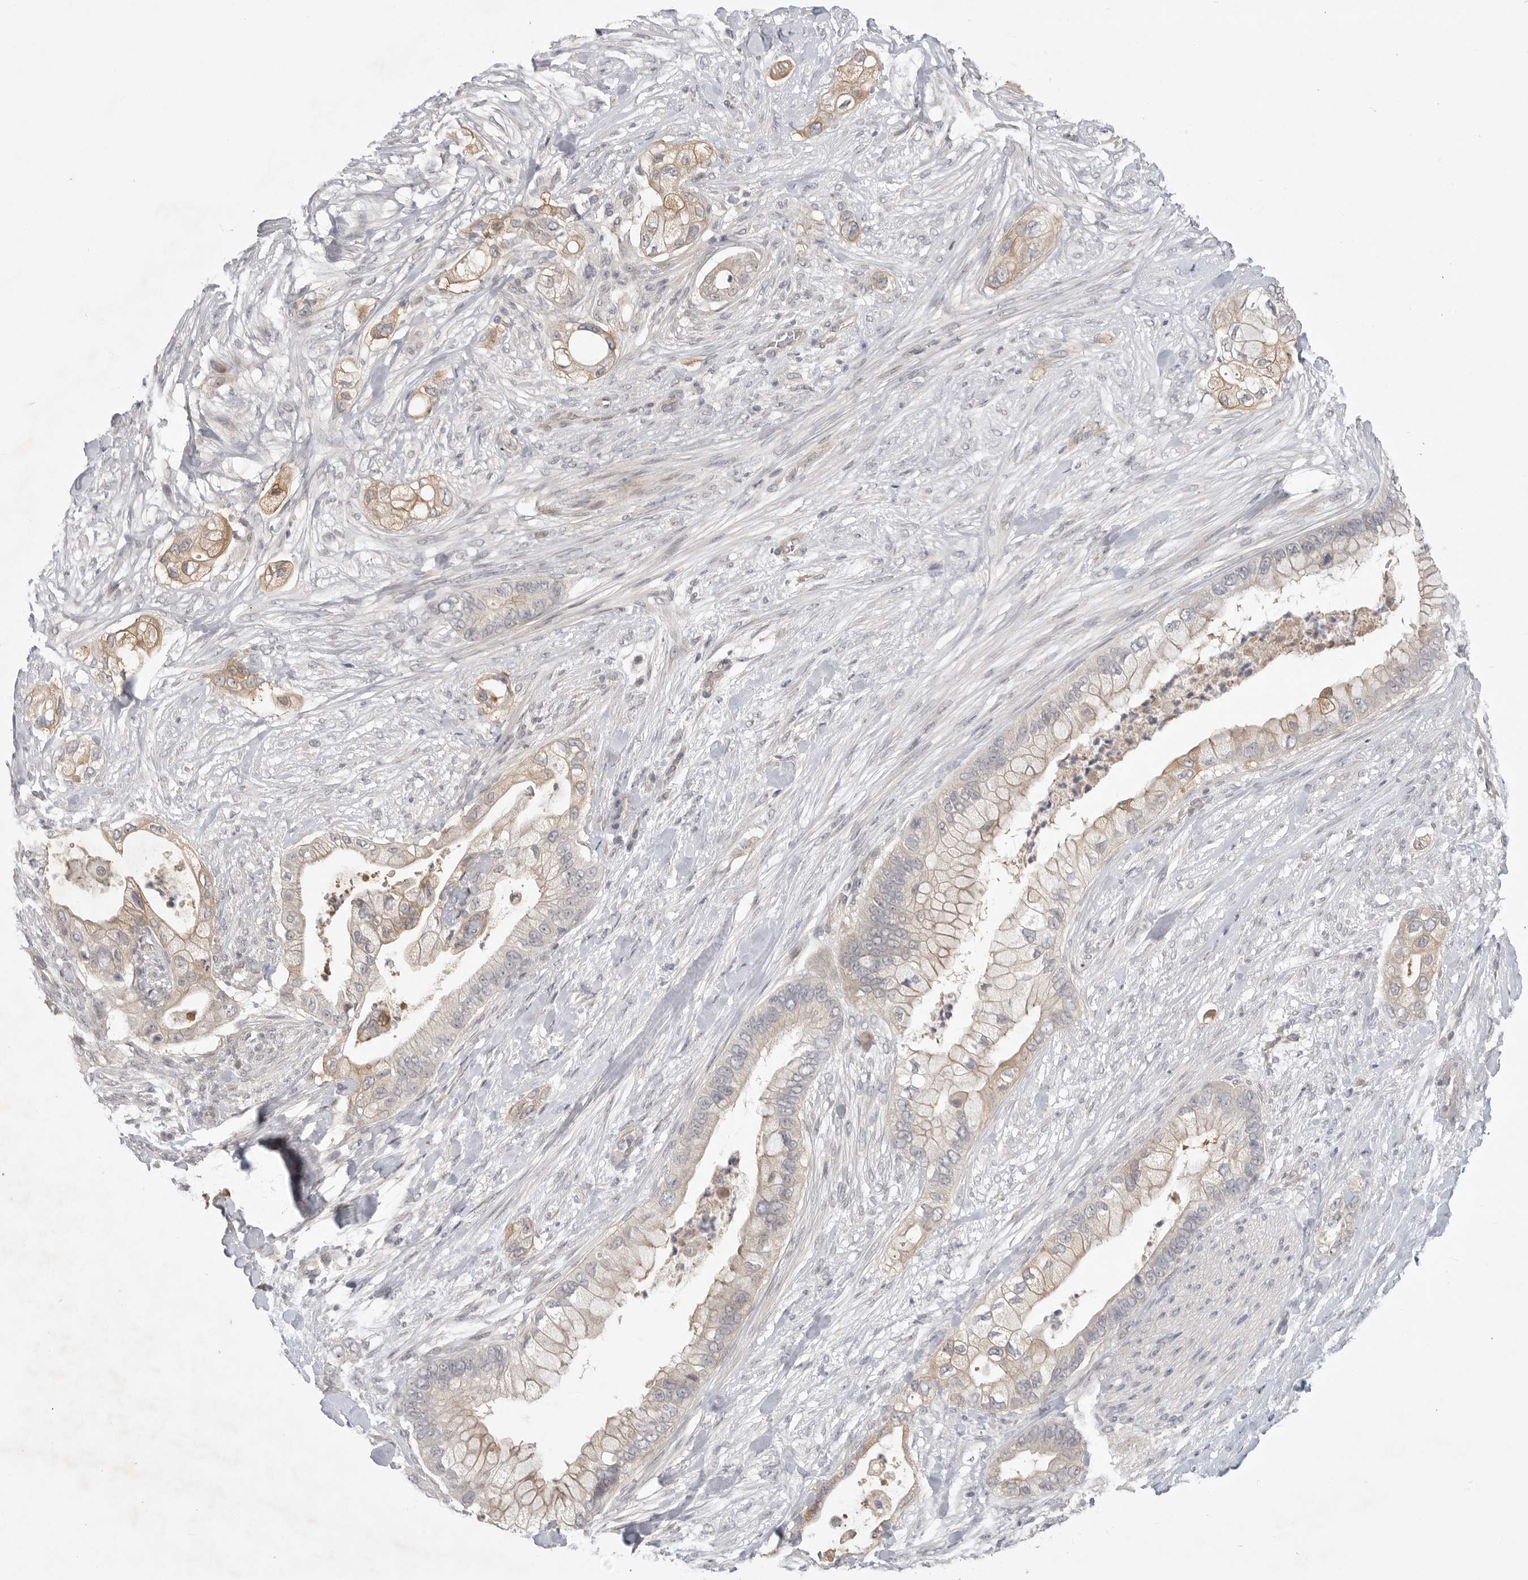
{"staining": {"intensity": "moderate", "quantity": "<25%", "location": "cytoplasmic/membranous"}, "tissue": "pancreatic cancer", "cell_type": "Tumor cells", "image_type": "cancer", "snomed": [{"axis": "morphology", "description": "Adenocarcinoma, NOS"}, {"axis": "topography", "description": "Pancreas"}], "caption": "Pancreatic adenocarcinoma stained with a brown dye exhibits moderate cytoplasmic/membranous positive positivity in about <25% of tumor cells.", "gene": "ITGAD", "patient": {"sex": "male", "age": 53}}